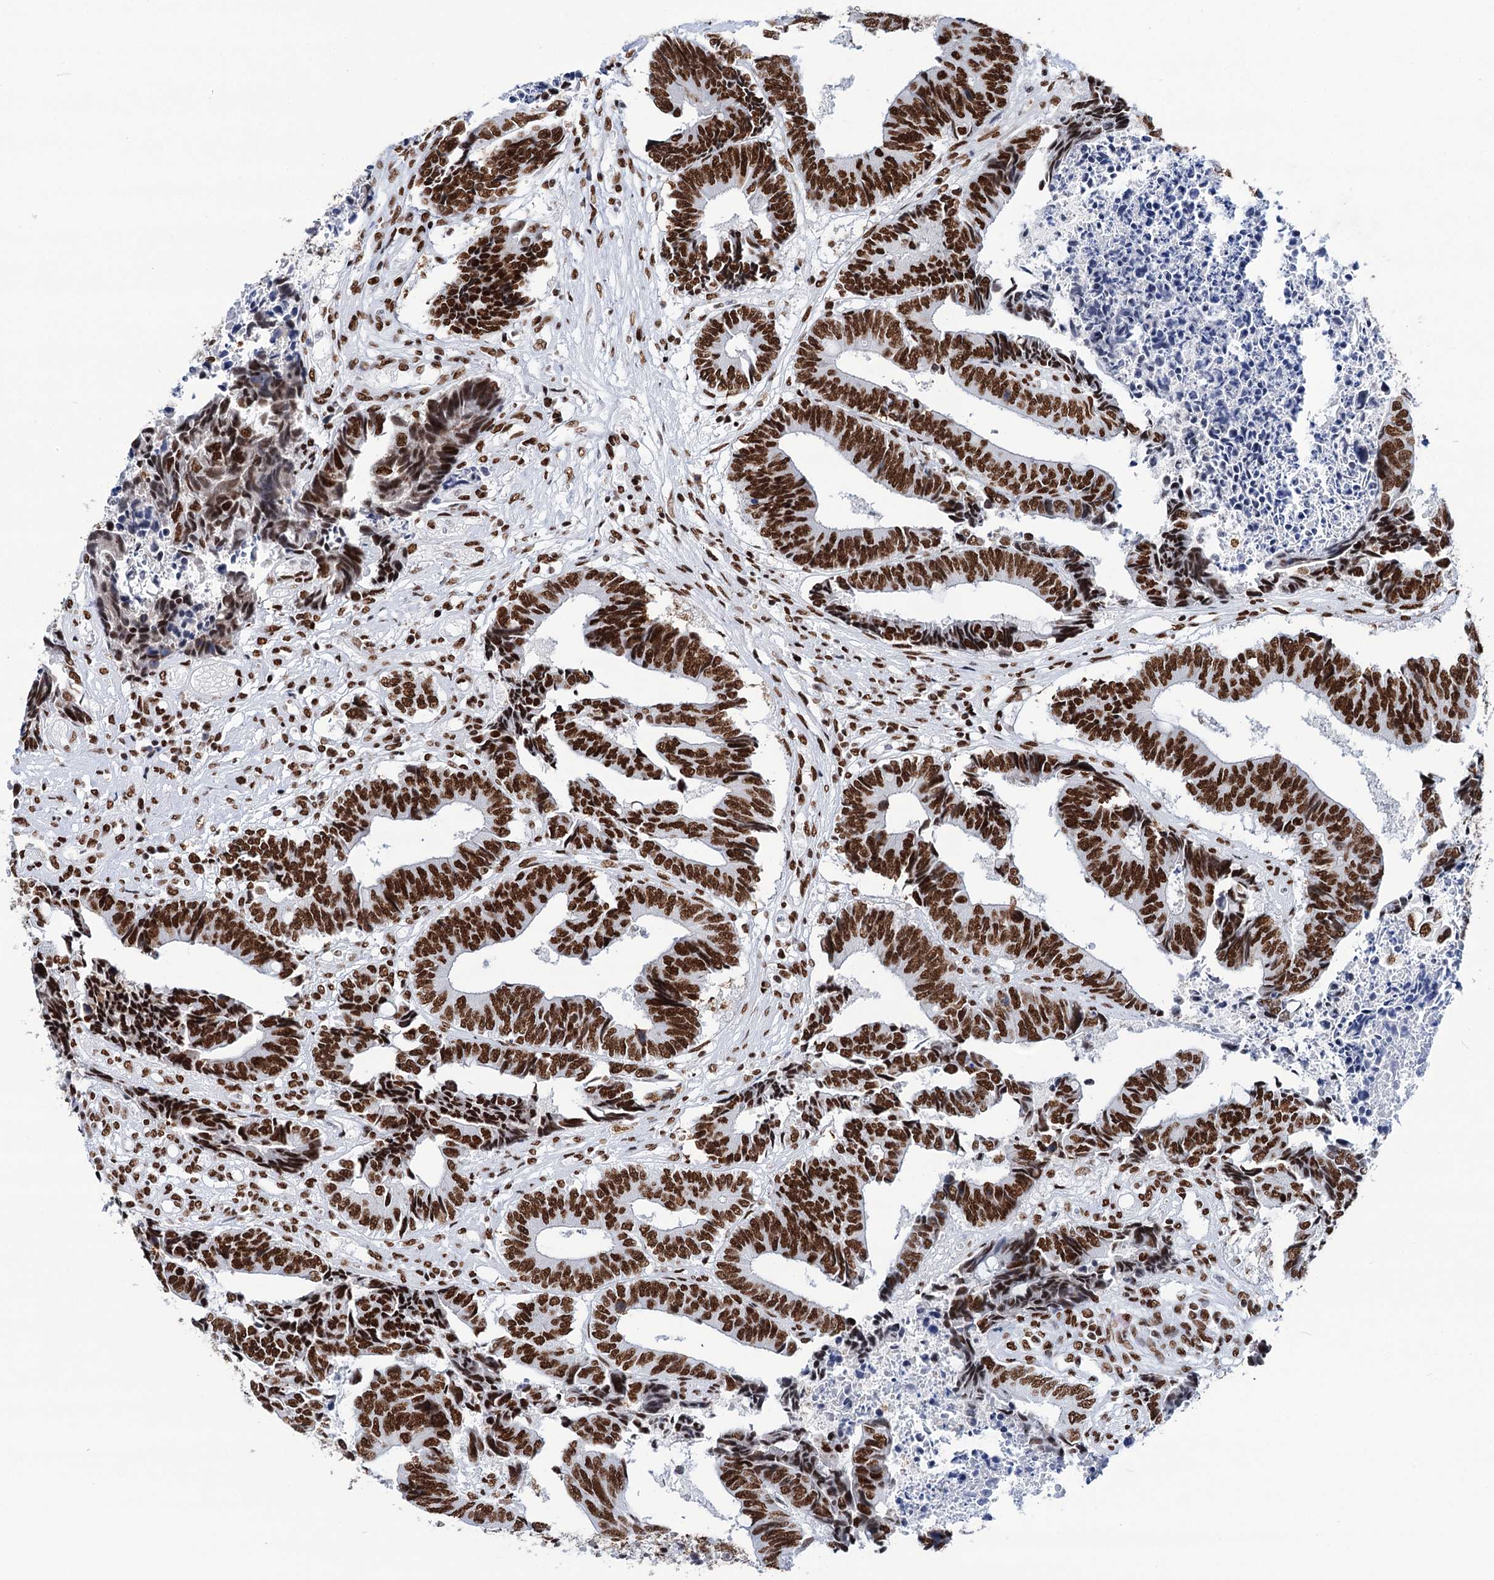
{"staining": {"intensity": "strong", "quantity": ">75%", "location": "nuclear"}, "tissue": "colorectal cancer", "cell_type": "Tumor cells", "image_type": "cancer", "snomed": [{"axis": "morphology", "description": "Adenocarcinoma, NOS"}, {"axis": "topography", "description": "Rectum"}], "caption": "Colorectal adenocarcinoma was stained to show a protein in brown. There is high levels of strong nuclear expression in approximately >75% of tumor cells.", "gene": "MATR3", "patient": {"sex": "male", "age": 84}}